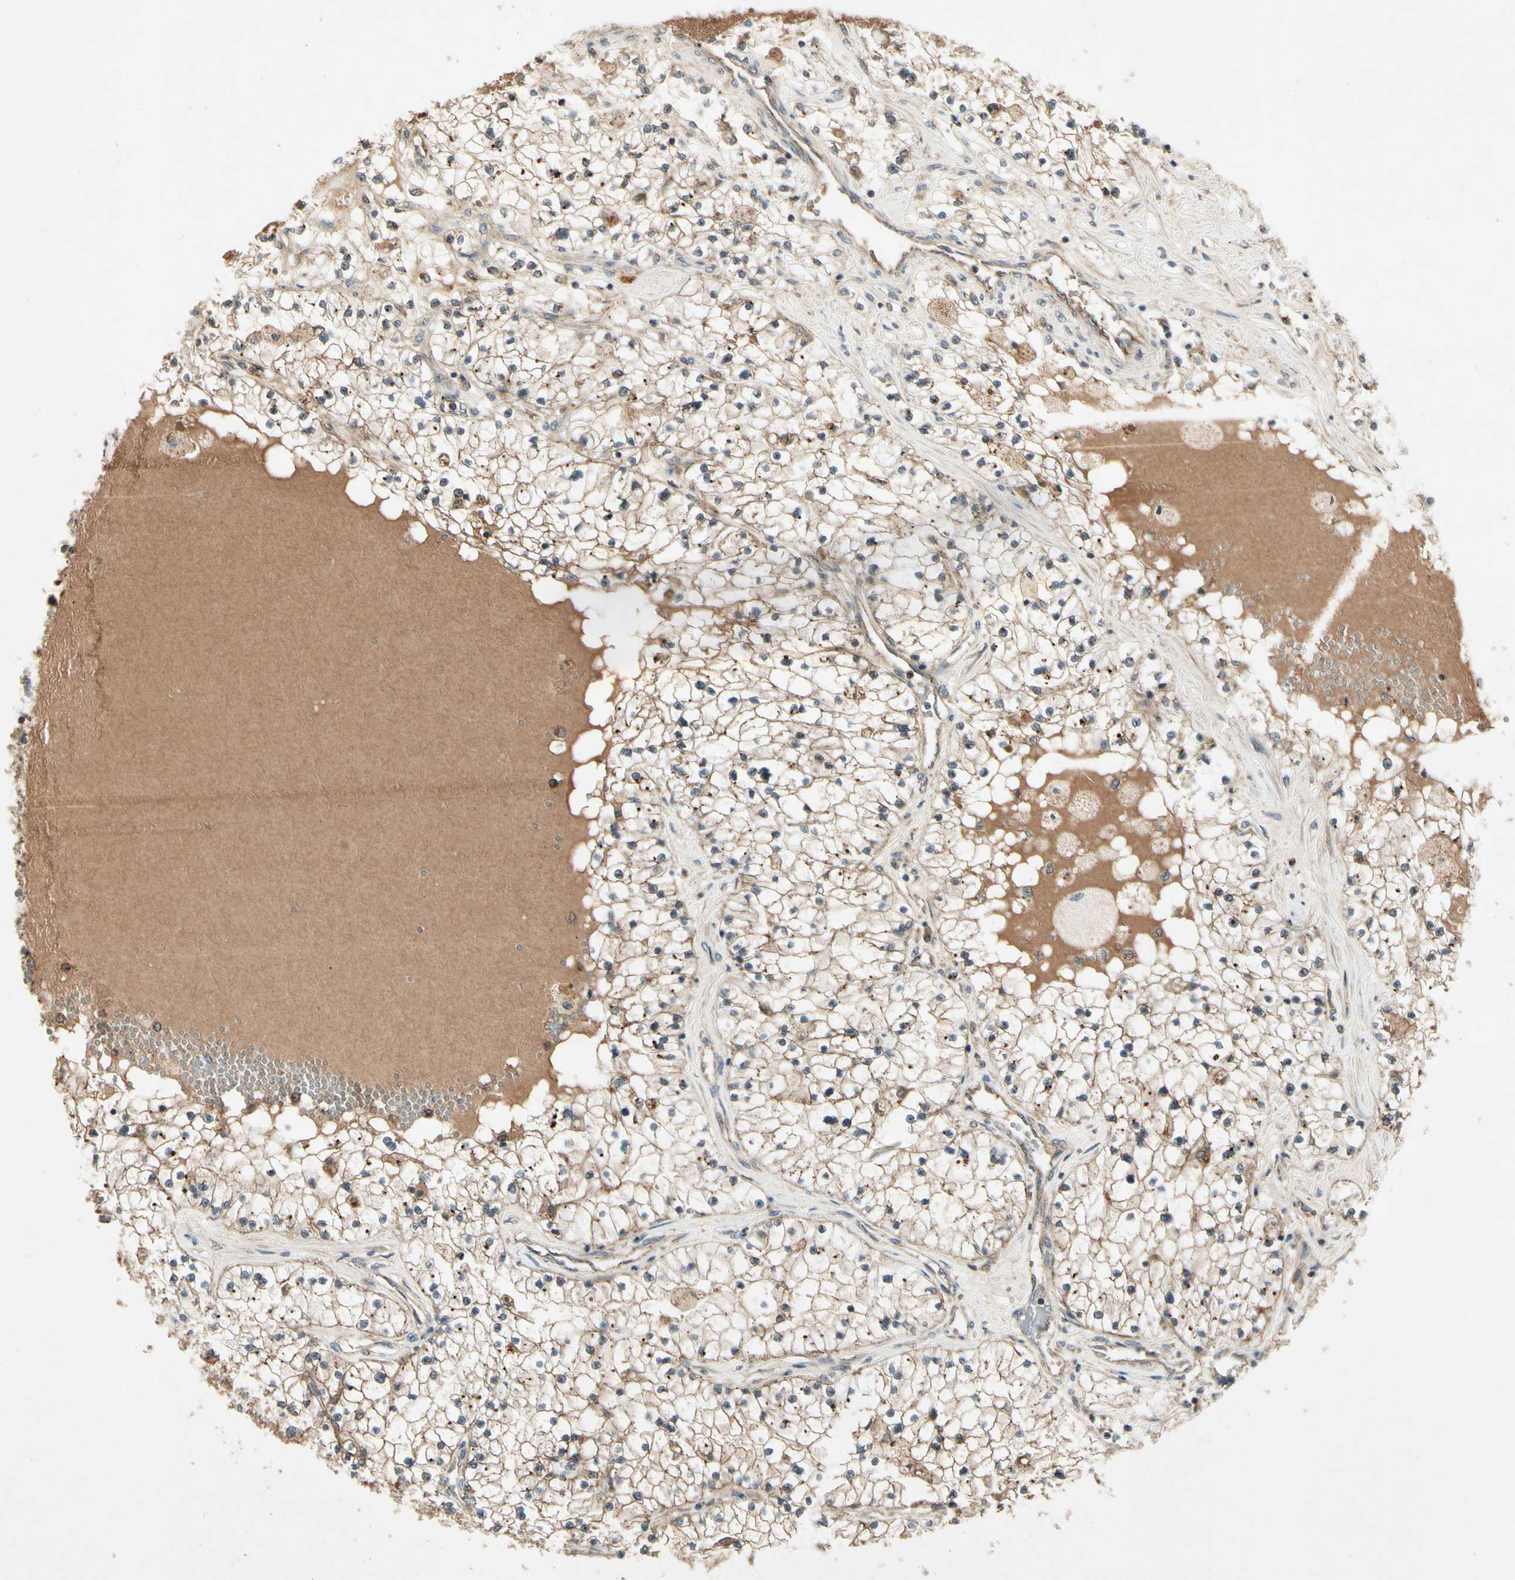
{"staining": {"intensity": "moderate", "quantity": ">75%", "location": "cytoplasmic/membranous"}, "tissue": "renal cancer", "cell_type": "Tumor cells", "image_type": "cancer", "snomed": [{"axis": "morphology", "description": "Adenocarcinoma, NOS"}, {"axis": "topography", "description": "Kidney"}], "caption": "There is medium levels of moderate cytoplasmic/membranous staining in tumor cells of adenocarcinoma (renal), as demonstrated by immunohistochemical staining (brown color).", "gene": "FLOT1", "patient": {"sex": "male", "age": 68}}